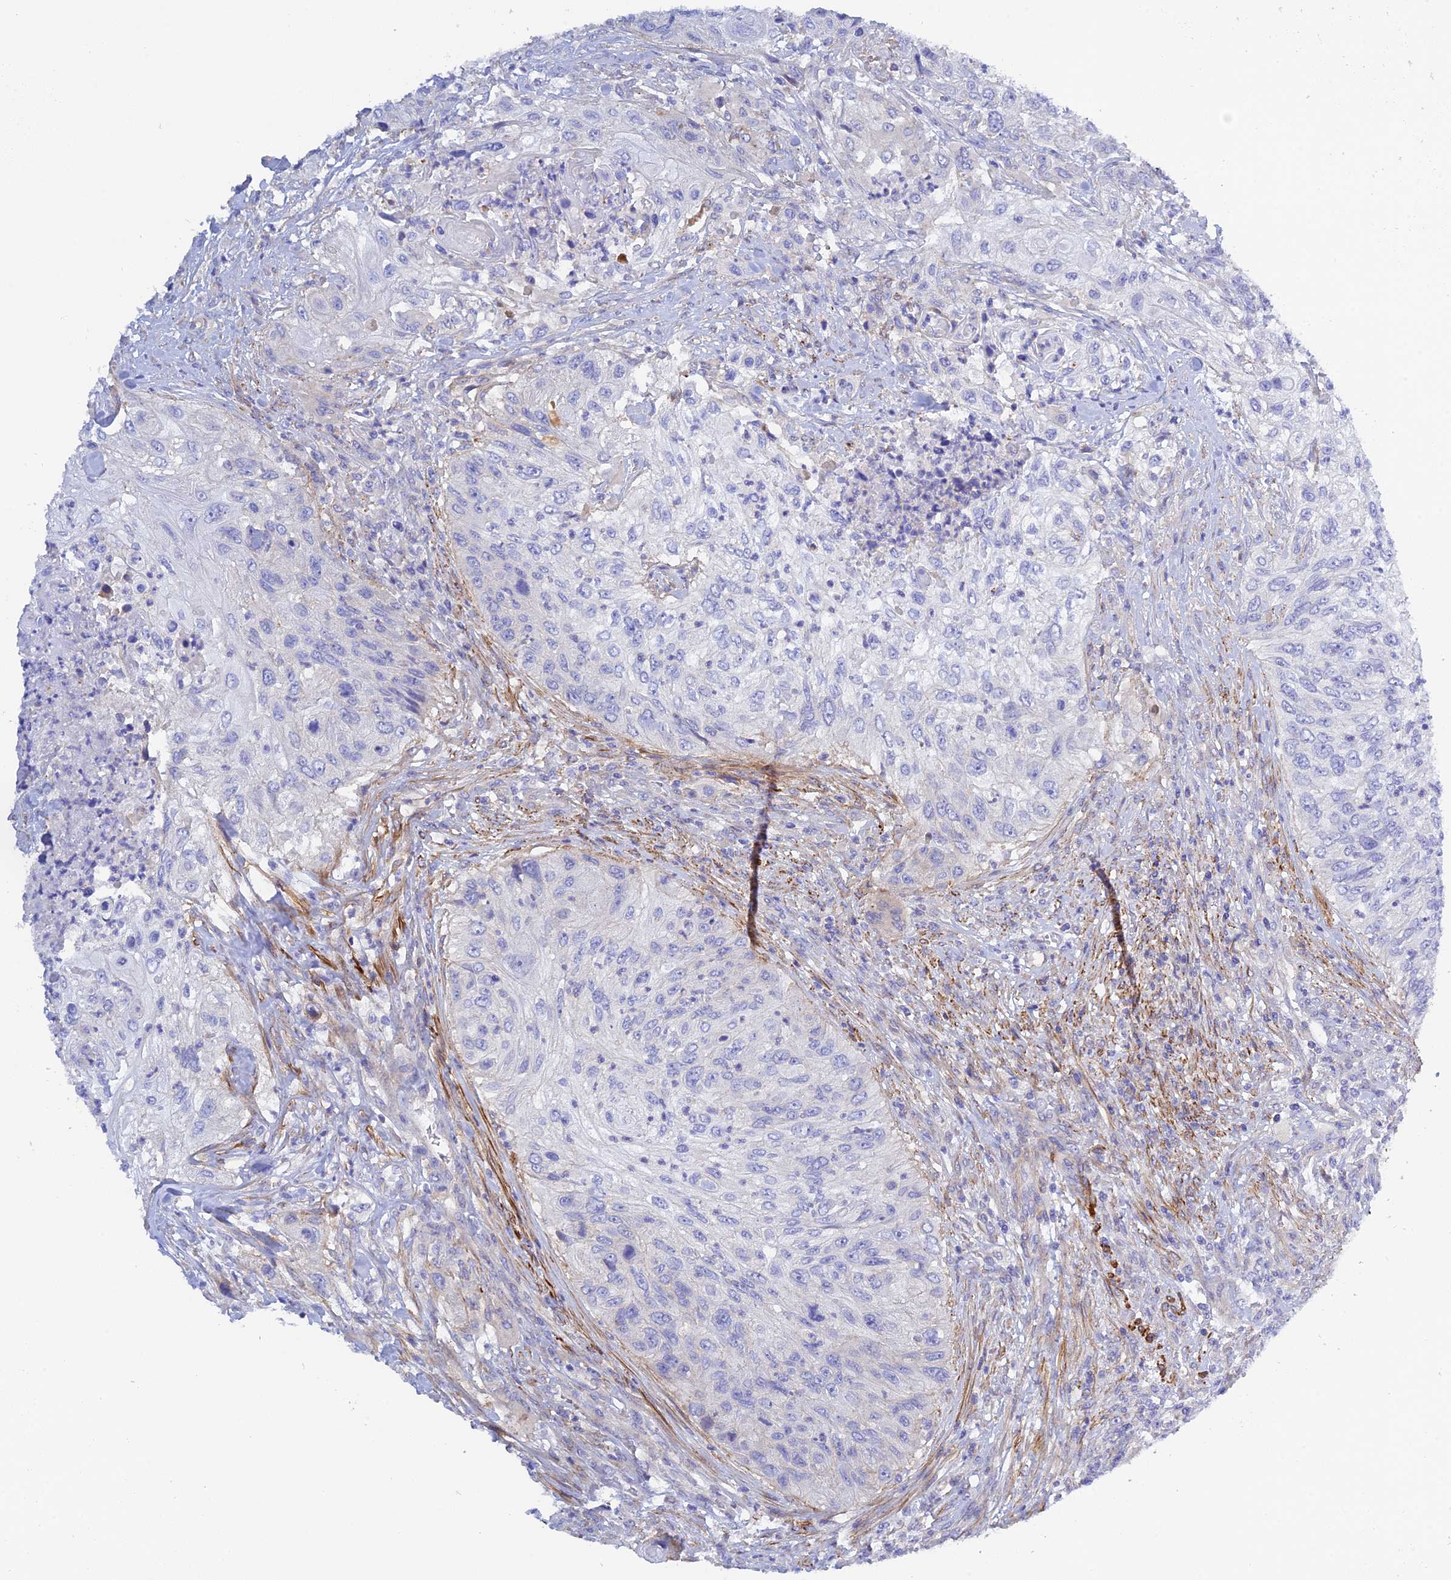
{"staining": {"intensity": "negative", "quantity": "none", "location": "none"}, "tissue": "urothelial cancer", "cell_type": "Tumor cells", "image_type": "cancer", "snomed": [{"axis": "morphology", "description": "Urothelial carcinoma, High grade"}, {"axis": "topography", "description": "Urinary bladder"}], "caption": "High power microscopy image of an immunohistochemistry image of urothelial cancer, revealing no significant expression in tumor cells. (Immunohistochemistry (ihc), brightfield microscopy, high magnification).", "gene": "ZDHHC16", "patient": {"sex": "female", "age": 60}}